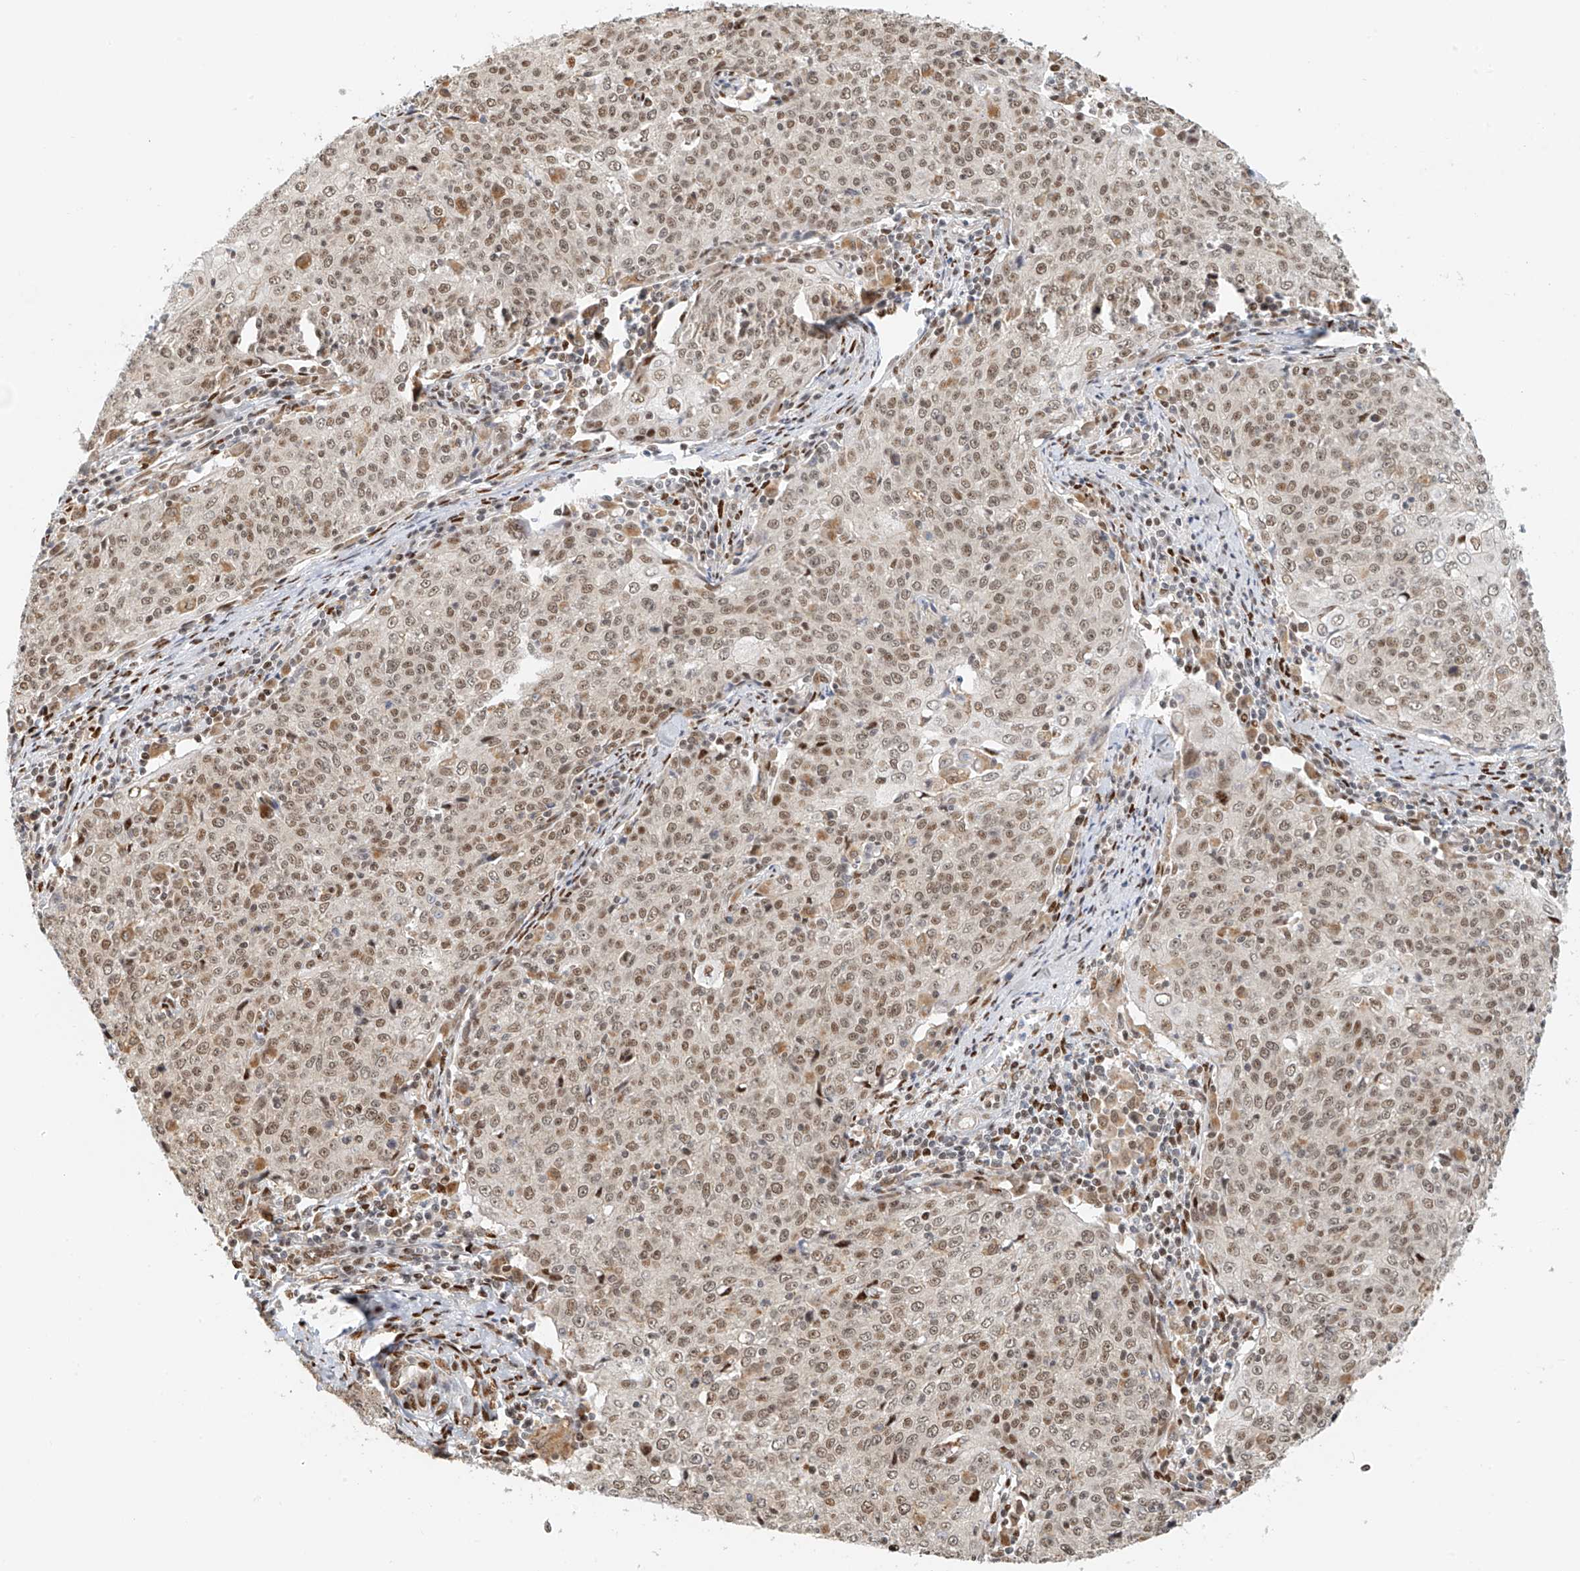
{"staining": {"intensity": "moderate", "quantity": ">75%", "location": "nuclear"}, "tissue": "cervical cancer", "cell_type": "Tumor cells", "image_type": "cancer", "snomed": [{"axis": "morphology", "description": "Squamous cell carcinoma, NOS"}, {"axis": "topography", "description": "Cervix"}], "caption": "Brown immunohistochemical staining in squamous cell carcinoma (cervical) exhibits moderate nuclear positivity in about >75% of tumor cells.", "gene": "ZNF514", "patient": {"sex": "female", "age": 48}}